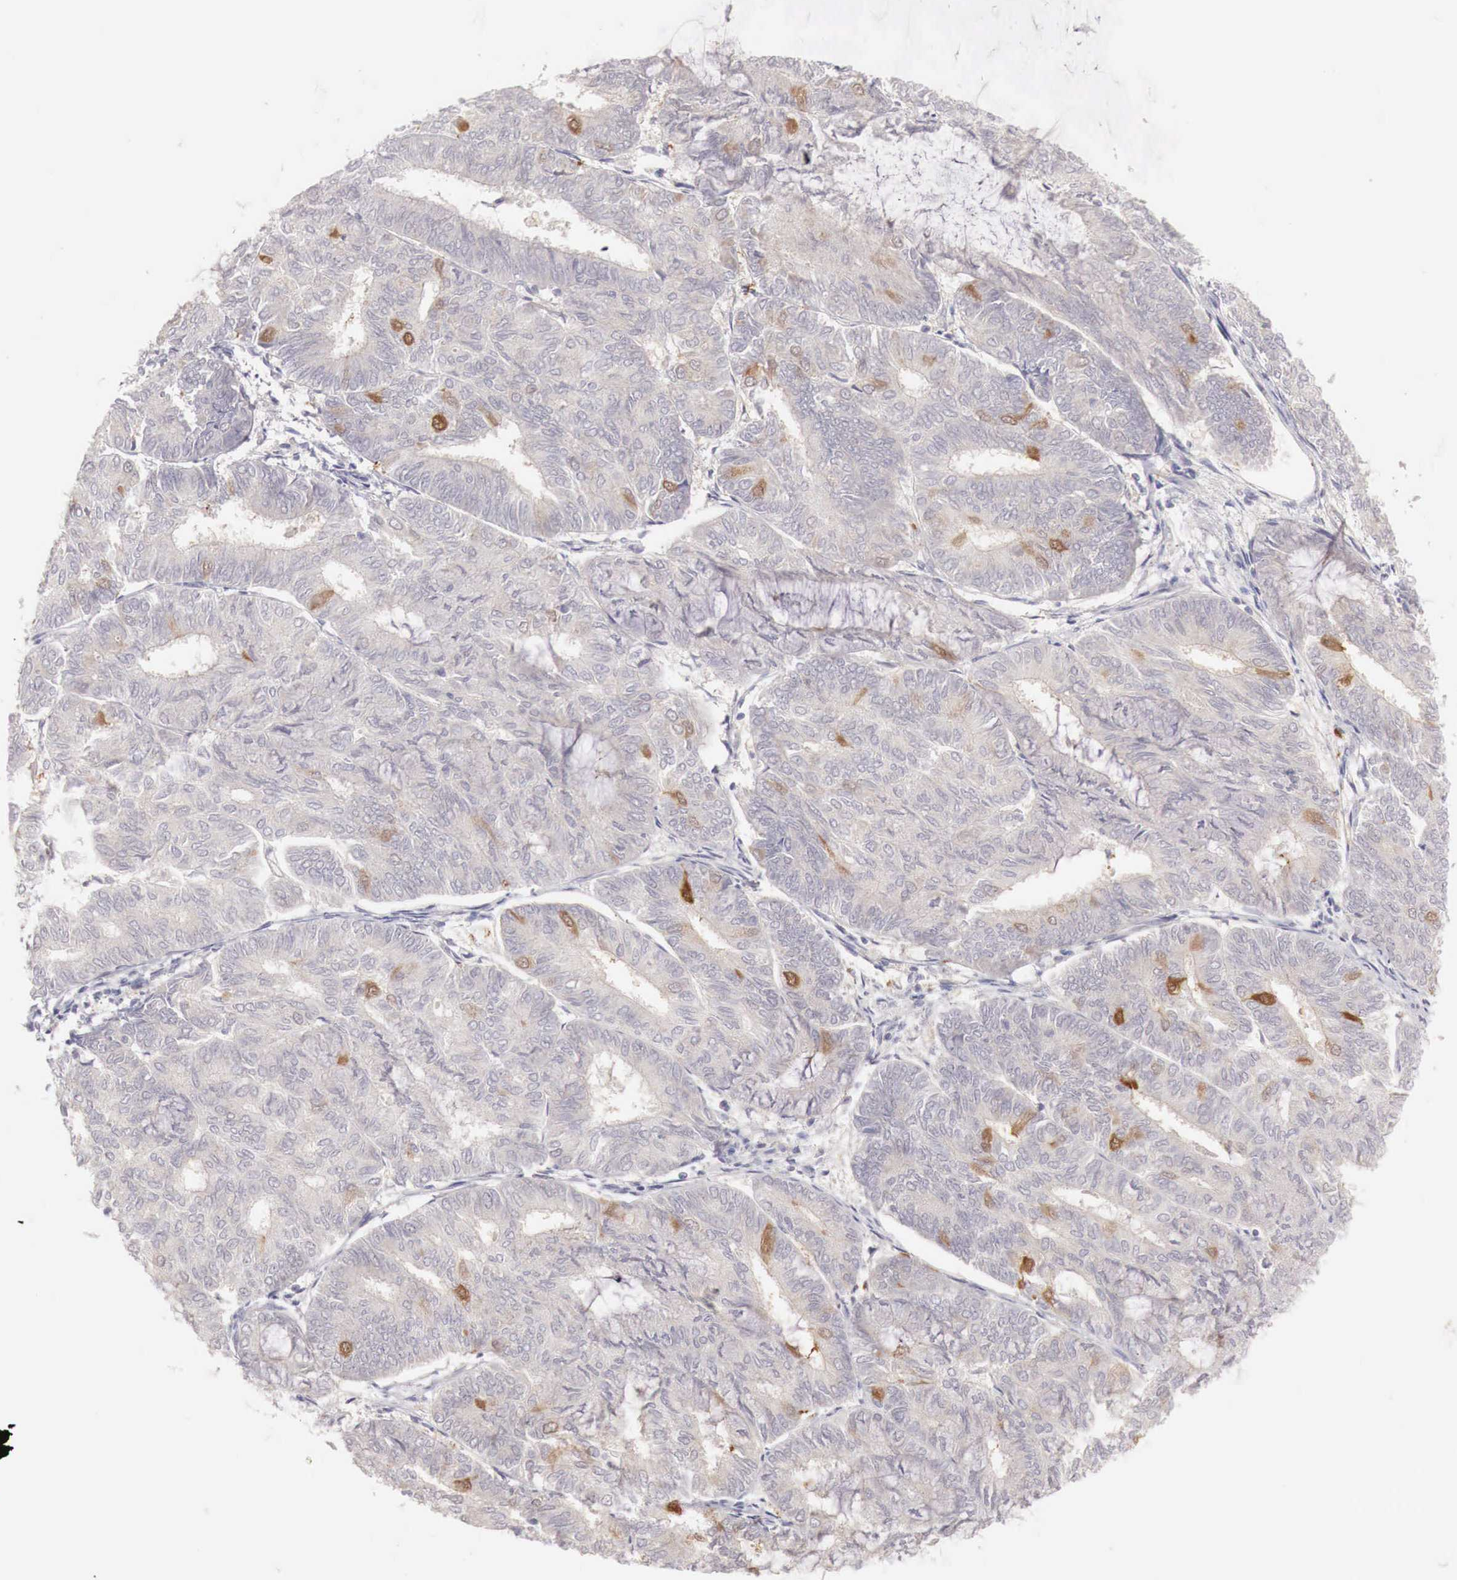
{"staining": {"intensity": "moderate", "quantity": "<25%", "location": "cytoplasmic/membranous"}, "tissue": "endometrial cancer", "cell_type": "Tumor cells", "image_type": "cancer", "snomed": [{"axis": "morphology", "description": "Adenocarcinoma, NOS"}, {"axis": "topography", "description": "Endometrium"}], "caption": "Immunohistochemical staining of human endometrial adenocarcinoma shows low levels of moderate cytoplasmic/membranous expression in about <25% of tumor cells.", "gene": "GATA1", "patient": {"sex": "female", "age": 59}}